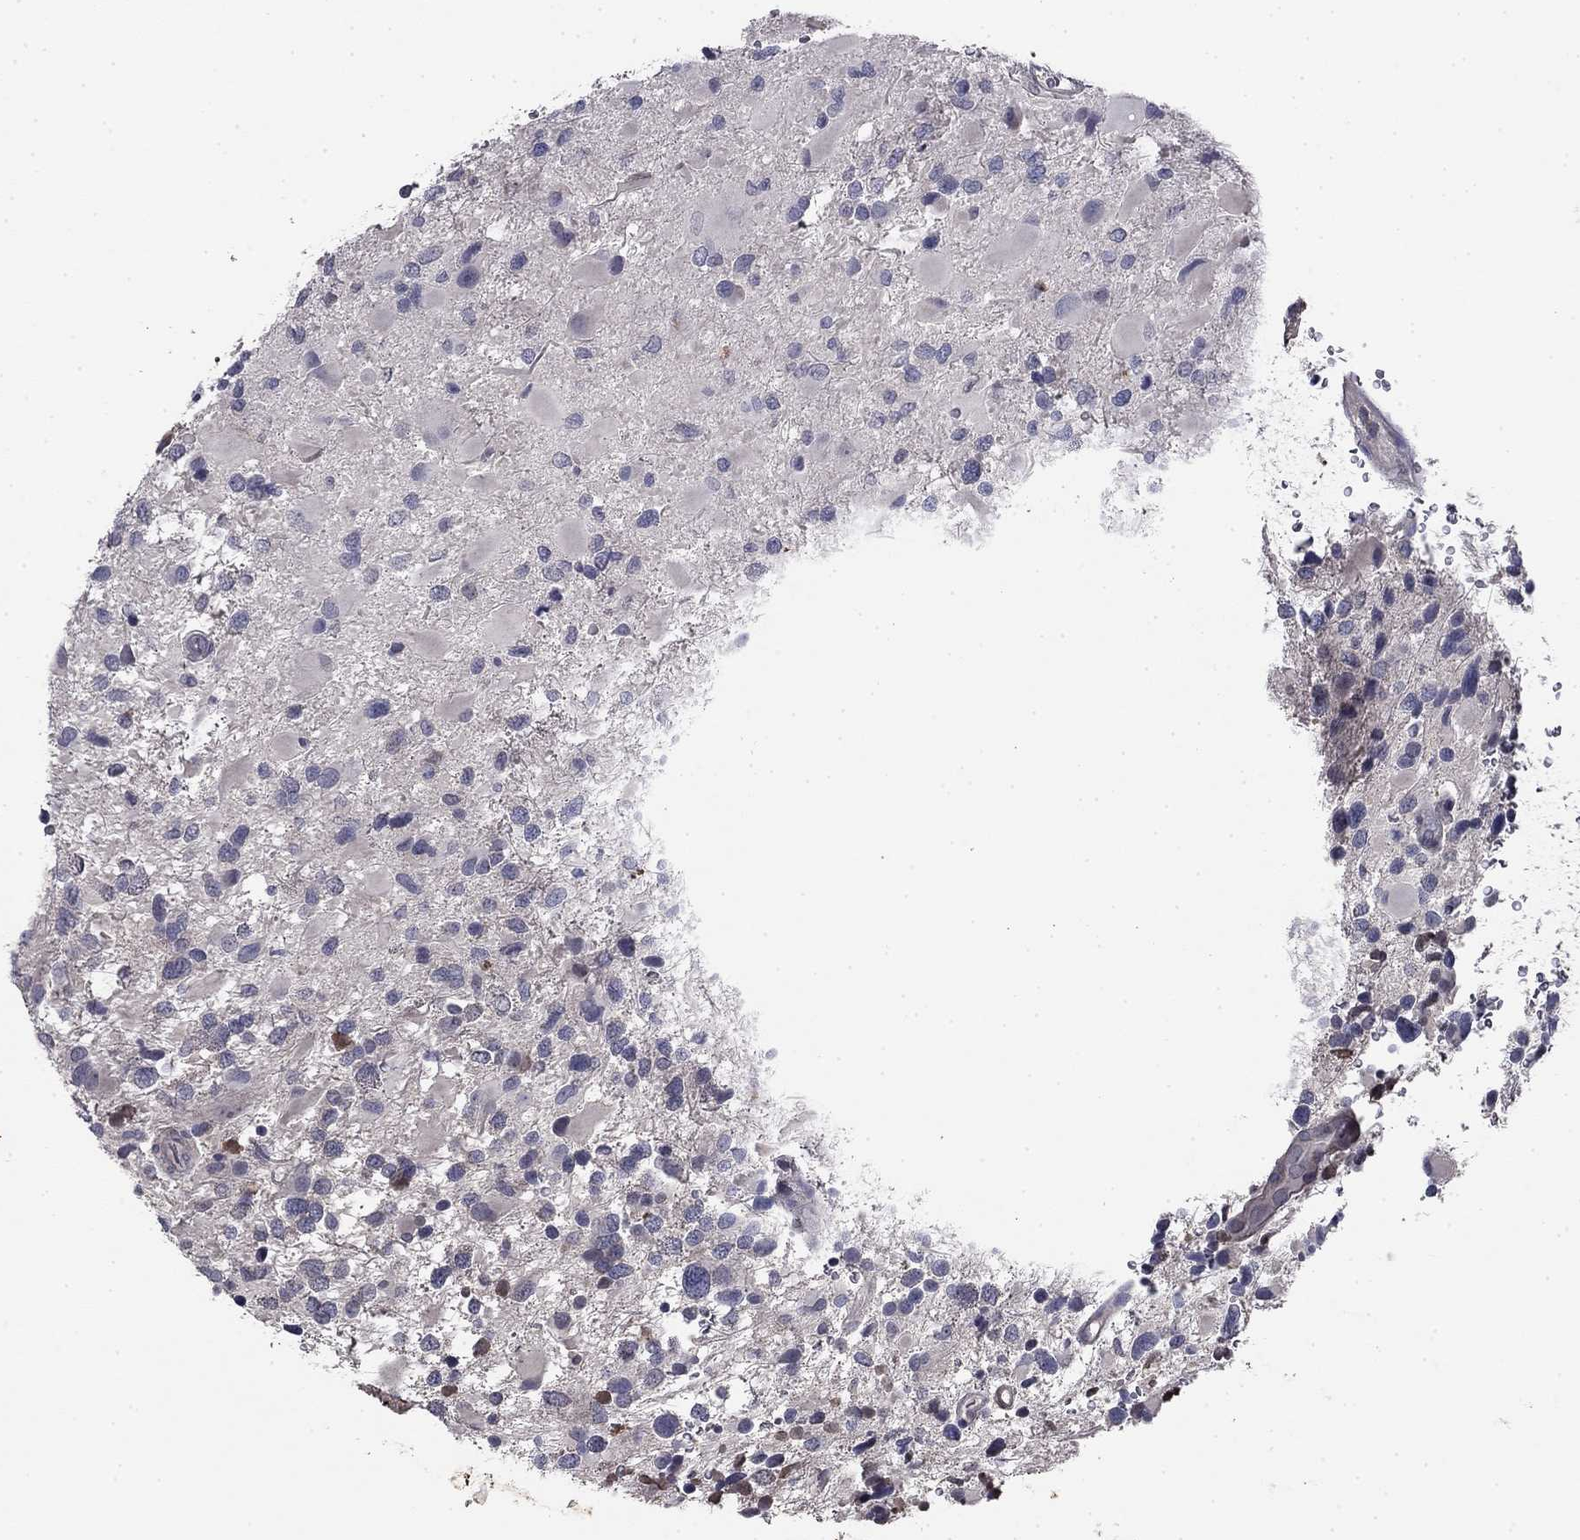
{"staining": {"intensity": "negative", "quantity": "none", "location": "none"}, "tissue": "glioma", "cell_type": "Tumor cells", "image_type": "cancer", "snomed": [{"axis": "morphology", "description": "Glioma, malignant, Low grade"}, {"axis": "topography", "description": "Brain"}], "caption": "Human malignant glioma (low-grade) stained for a protein using immunohistochemistry (IHC) demonstrates no expression in tumor cells.", "gene": "COL2A1", "patient": {"sex": "female", "age": 32}}